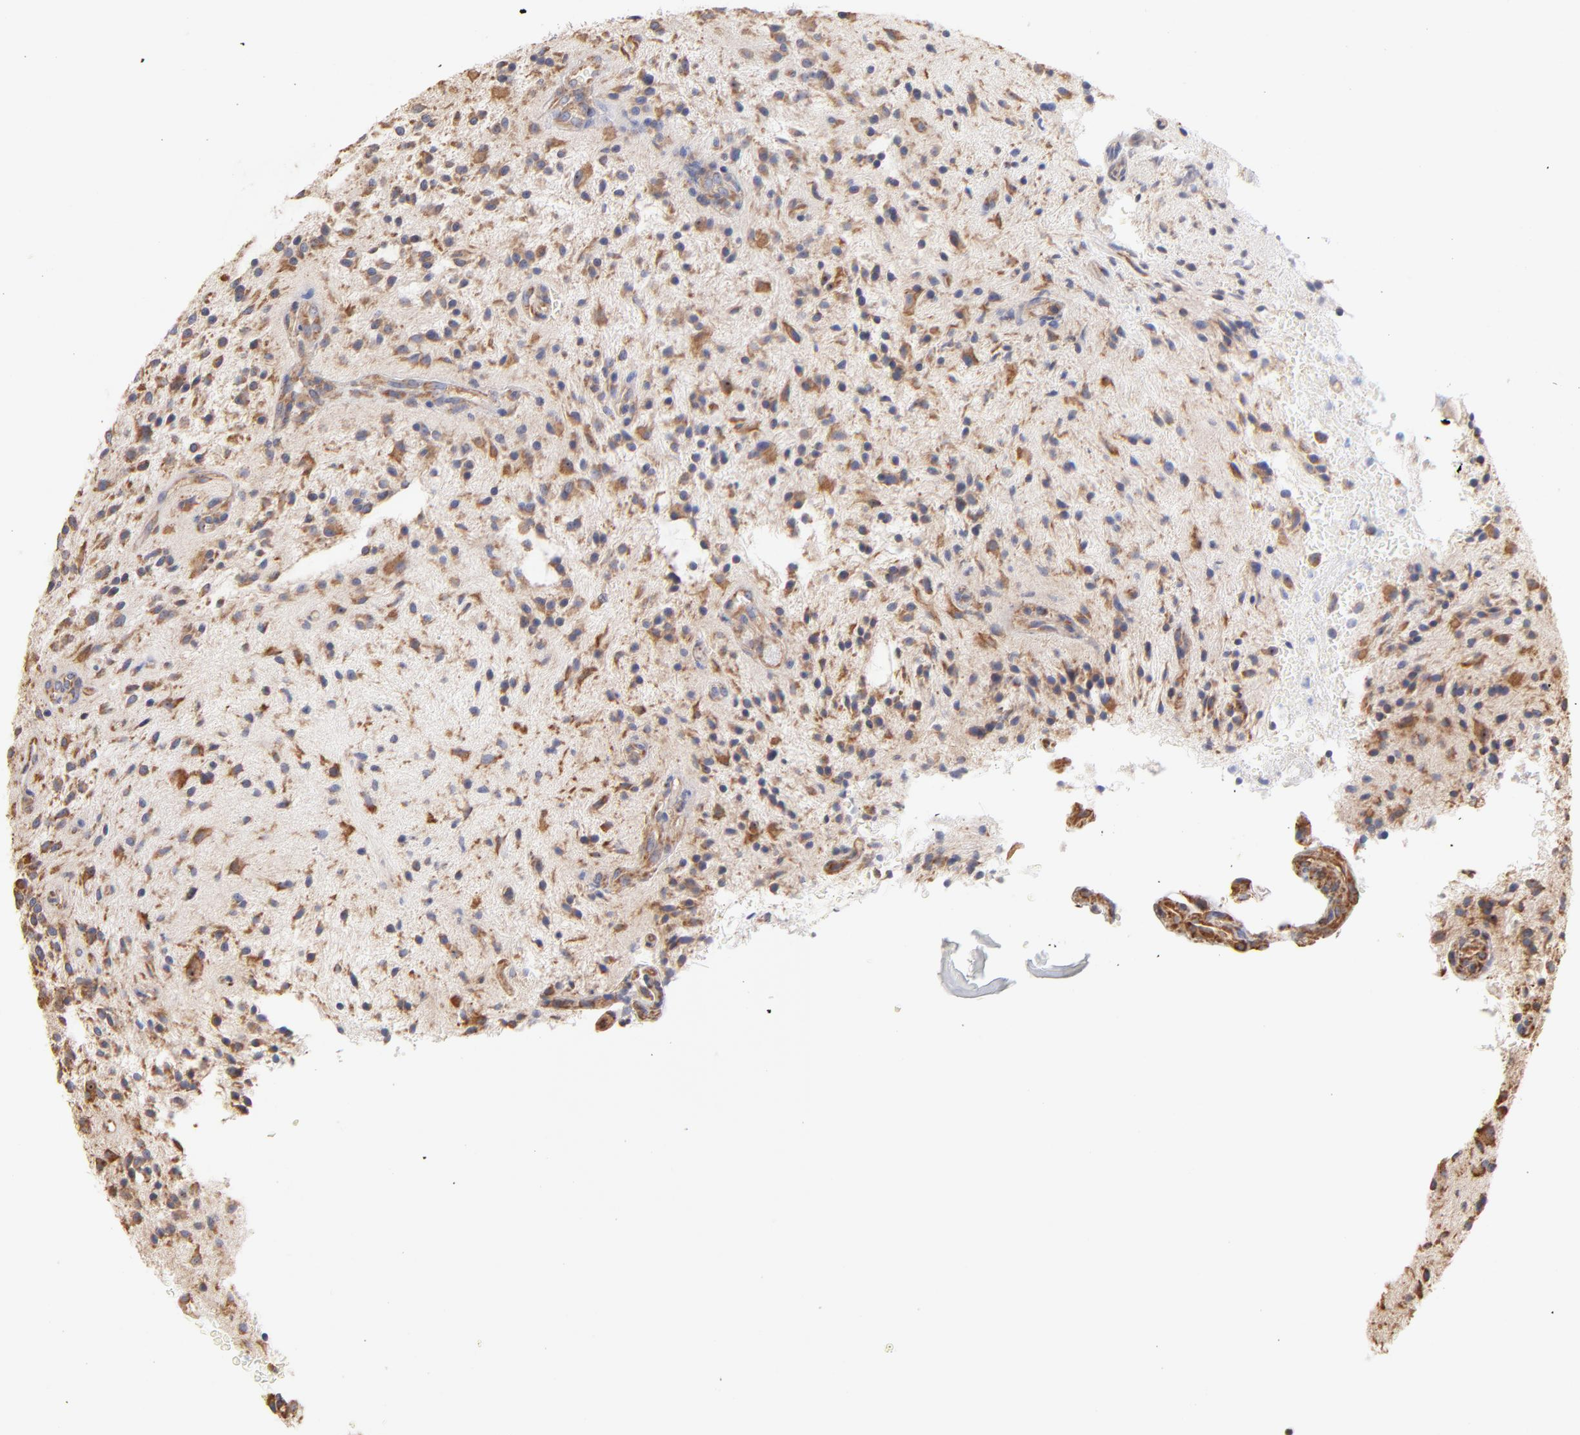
{"staining": {"intensity": "moderate", "quantity": ">75%", "location": "cytoplasmic/membranous"}, "tissue": "glioma", "cell_type": "Tumor cells", "image_type": "cancer", "snomed": [{"axis": "morphology", "description": "Glioma, malignant, NOS"}, {"axis": "topography", "description": "Cerebellum"}], "caption": "Immunohistochemistry of human glioma (malignant) shows medium levels of moderate cytoplasmic/membranous positivity in about >75% of tumor cells. (Brightfield microscopy of DAB IHC at high magnification).", "gene": "RPL9", "patient": {"sex": "female", "age": 10}}